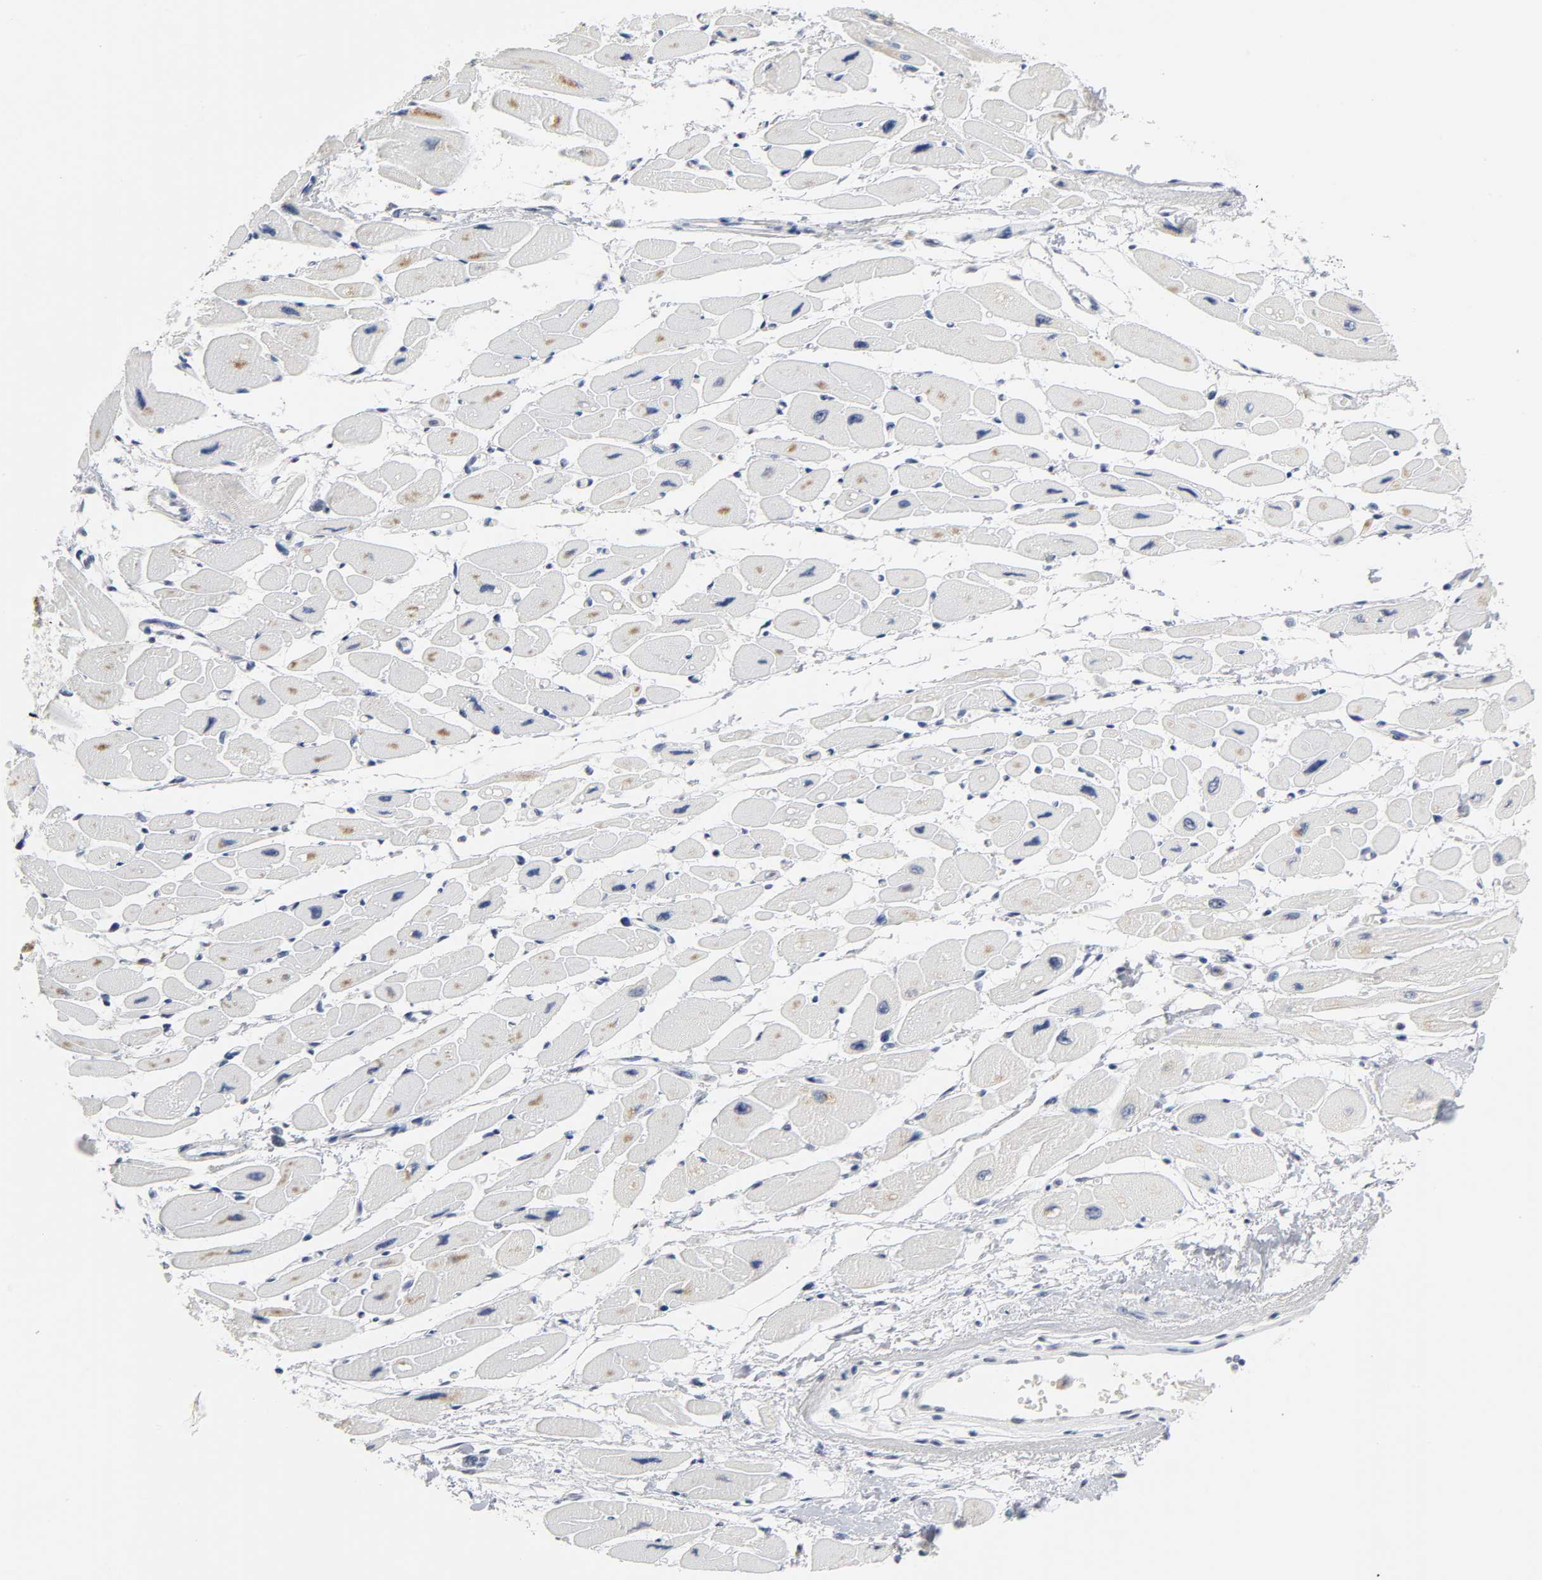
{"staining": {"intensity": "weak", "quantity": "25%-75%", "location": "cytoplasmic/membranous"}, "tissue": "heart muscle", "cell_type": "Cardiomyocytes", "image_type": "normal", "snomed": [{"axis": "morphology", "description": "Normal tissue, NOS"}, {"axis": "topography", "description": "Heart"}], "caption": "Brown immunohistochemical staining in unremarkable human heart muscle reveals weak cytoplasmic/membranous expression in about 25%-75% of cardiomyocytes.", "gene": "NFATC1", "patient": {"sex": "female", "age": 54}}